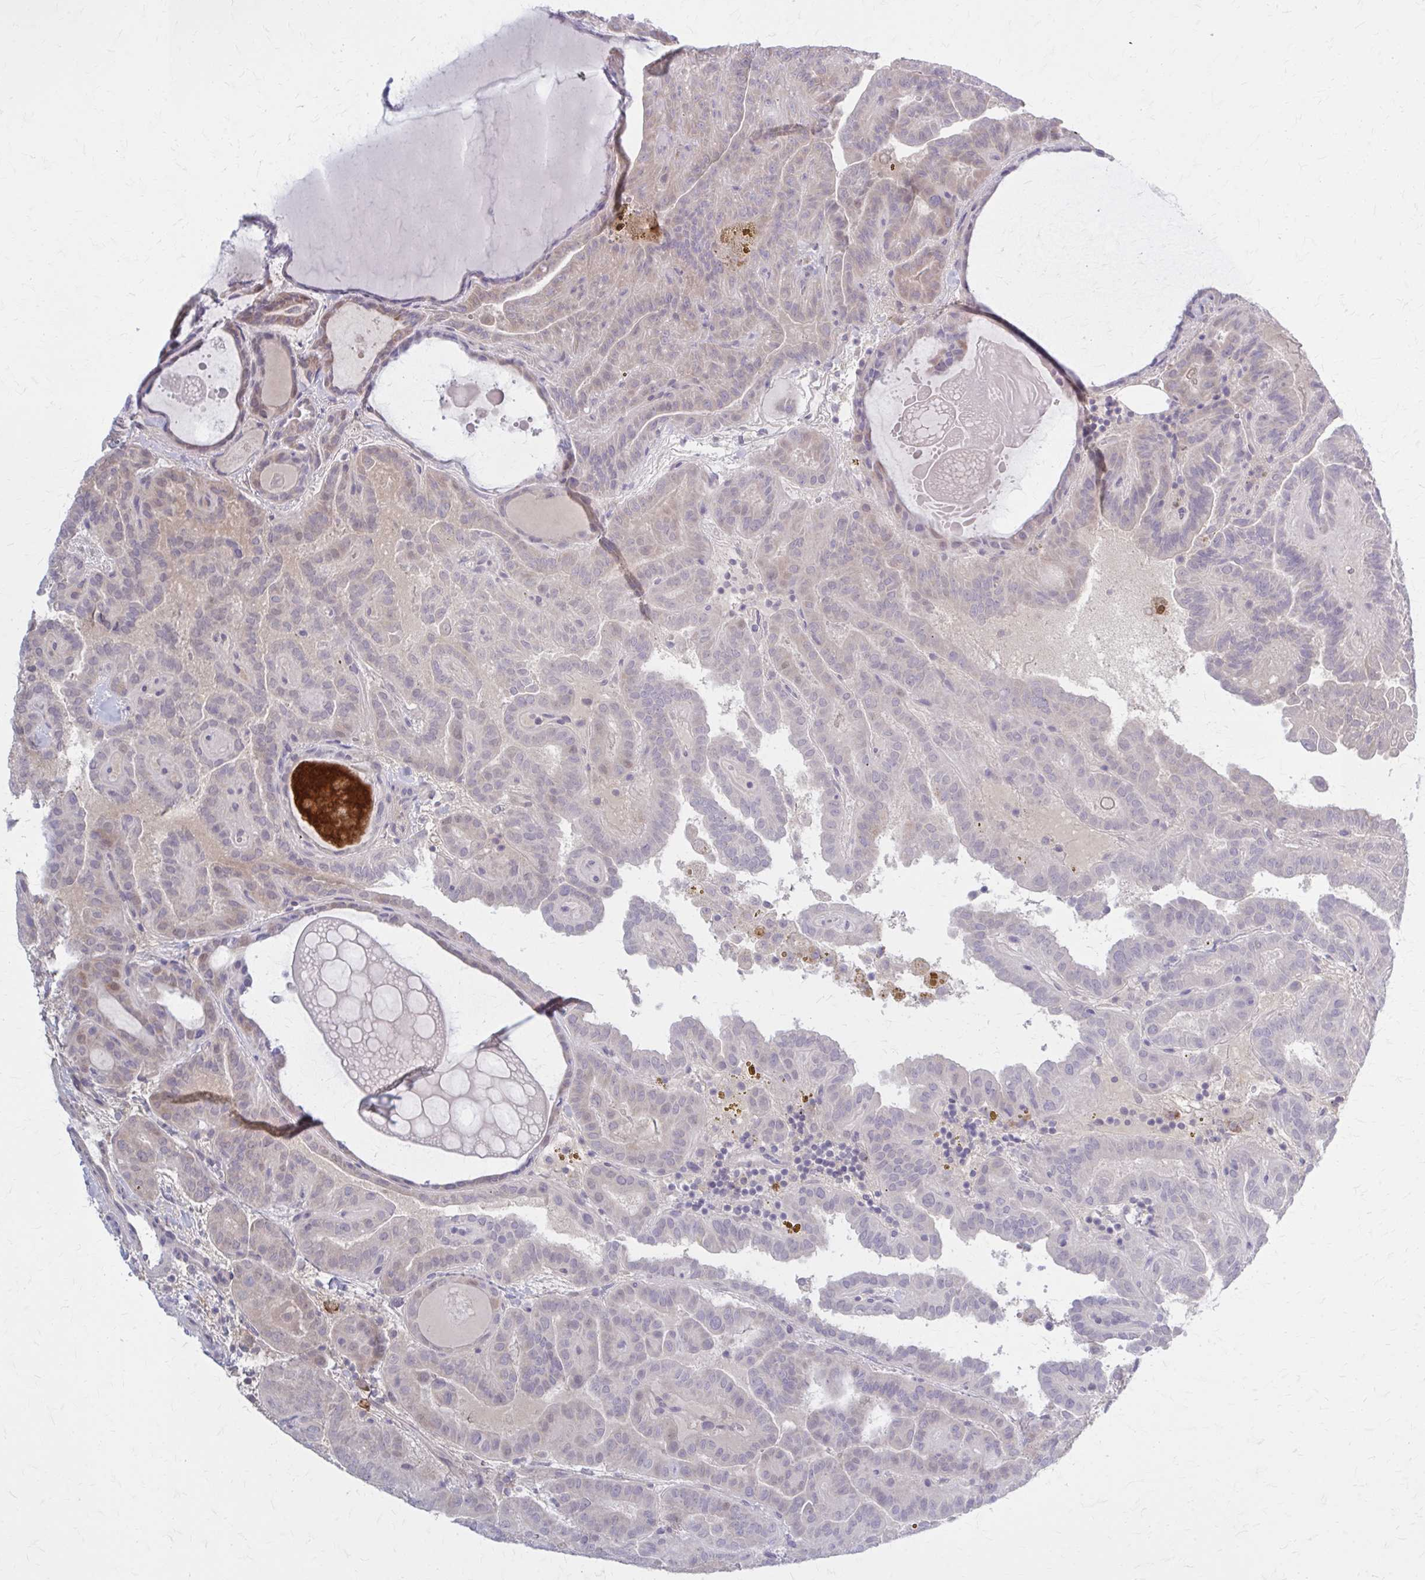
{"staining": {"intensity": "weak", "quantity": "<25%", "location": "cytoplasmic/membranous"}, "tissue": "thyroid cancer", "cell_type": "Tumor cells", "image_type": "cancer", "snomed": [{"axis": "morphology", "description": "Papillary adenocarcinoma, NOS"}, {"axis": "topography", "description": "Thyroid gland"}], "caption": "This is an IHC photomicrograph of human thyroid cancer (papillary adenocarcinoma). There is no staining in tumor cells.", "gene": "SERPIND1", "patient": {"sex": "female", "age": 46}}